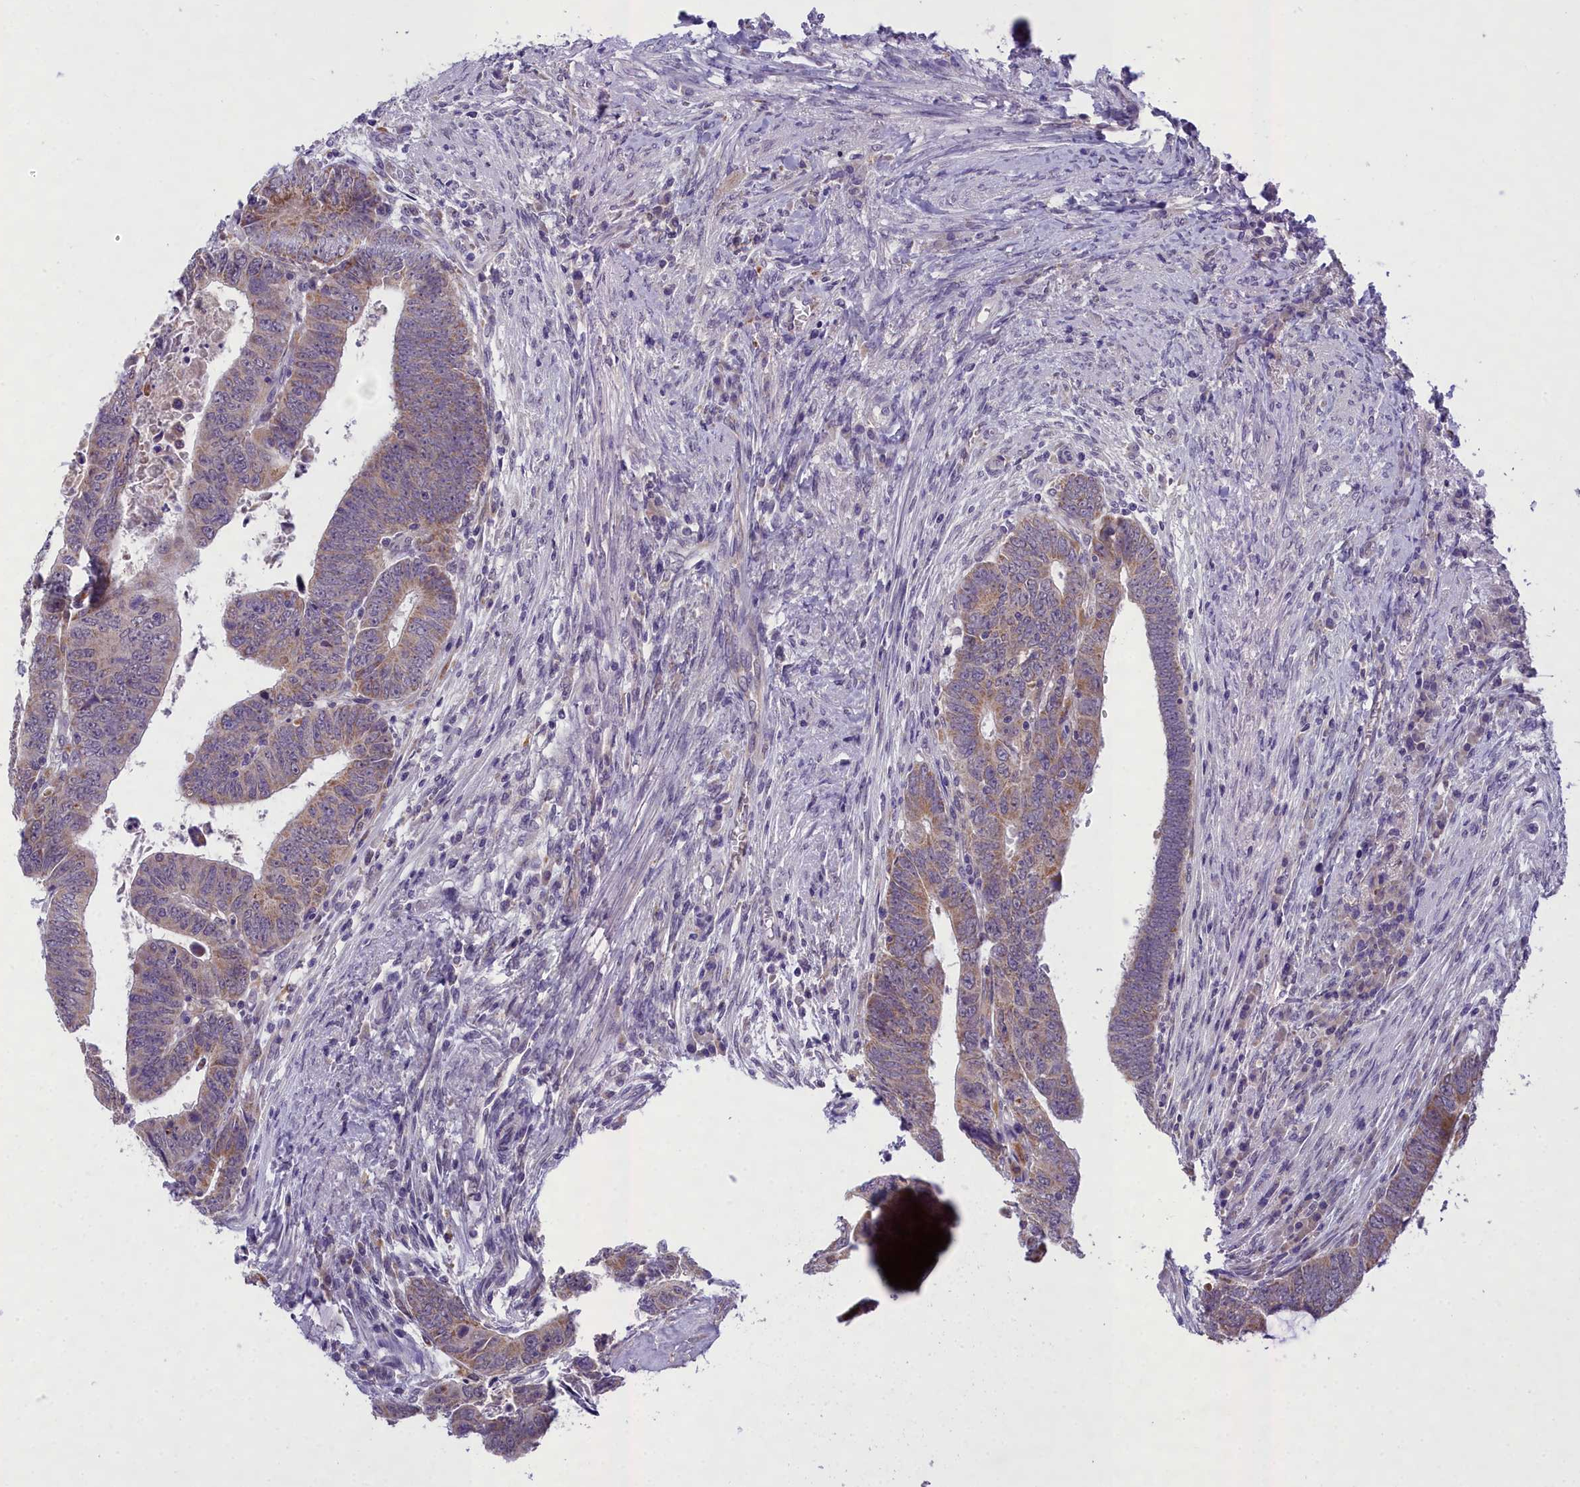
{"staining": {"intensity": "weak", "quantity": "25%-75%", "location": "cytoplasmic/membranous"}, "tissue": "colorectal cancer", "cell_type": "Tumor cells", "image_type": "cancer", "snomed": [{"axis": "morphology", "description": "Normal tissue, NOS"}, {"axis": "morphology", "description": "Adenocarcinoma, NOS"}, {"axis": "topography", "description": "Rectum"}], "caption": "This photomicrograph displays immunohistochemistry staining of colorectal adenocarcinoma, with low weak cytoplasmic/membranous positivity in about 25%-75% of tumor cells.", "gene": "MIIP", "patient": {"sex": "female", "age": 65}}